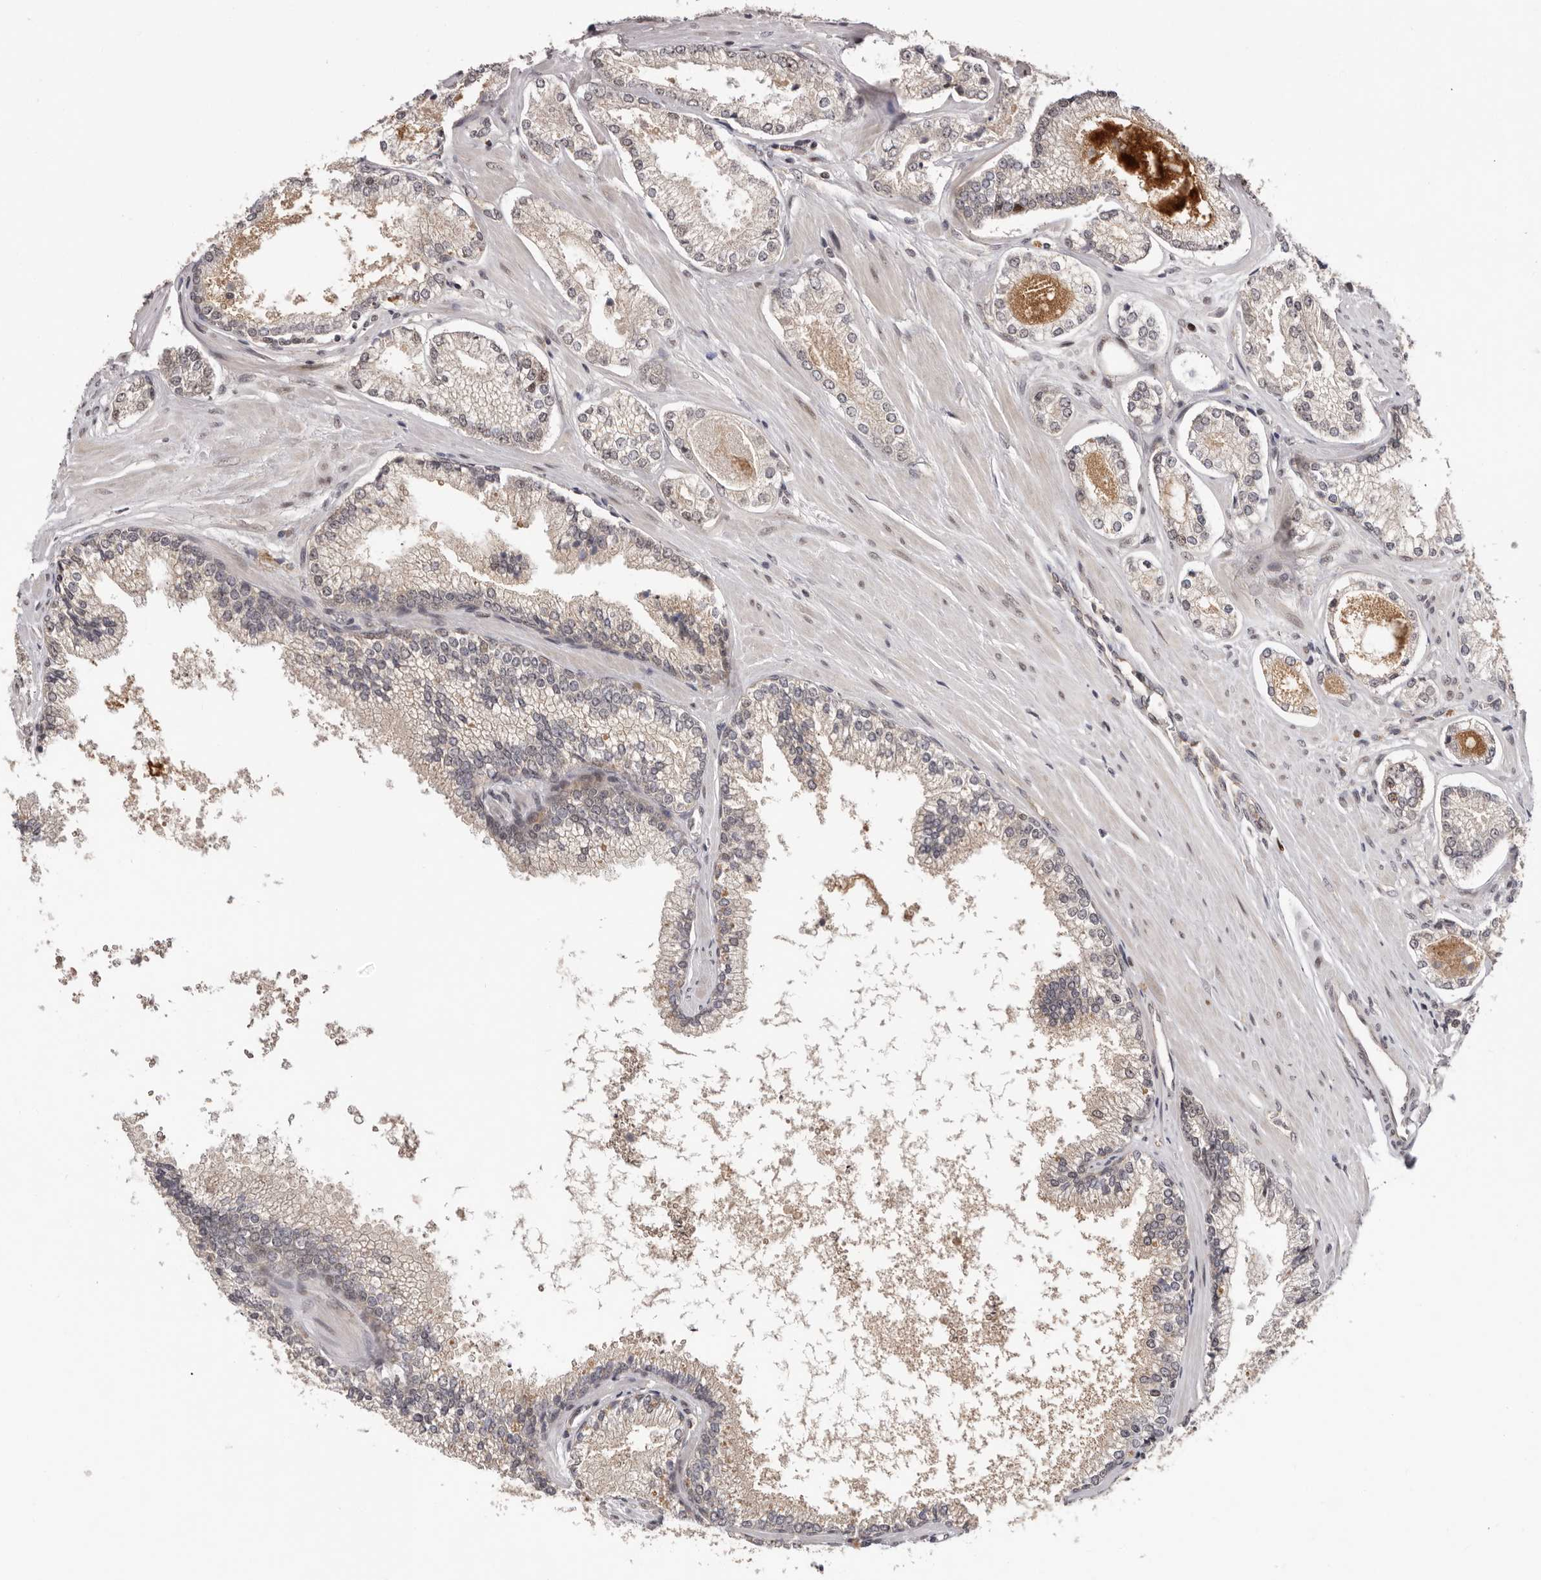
{"staining": {"intensity": "negative", "quantity": "none", "location": "none"}, "tissue": "prostate cancer", "cell_type": "Tumor cells", "image_type": "cancer", "snomed": [{"axis": "morphology", "description": "Adenocarcinoma, High grade"}, {"axis": "topography", "description": "Prostate"}], "caption": "An IHC histopathology image of prostate adenocarcinoma (high-grade) is shown. There is no staining in tumor cells of prostate adenocarcinoma (high-grade). Brightfield microscopy of immunohistochemistry stained with DAB (brown) and hematoxylin (blue), captured at high magnification.", "gene": "TBX5", "patient": {"sex": "male", "age": 73}}